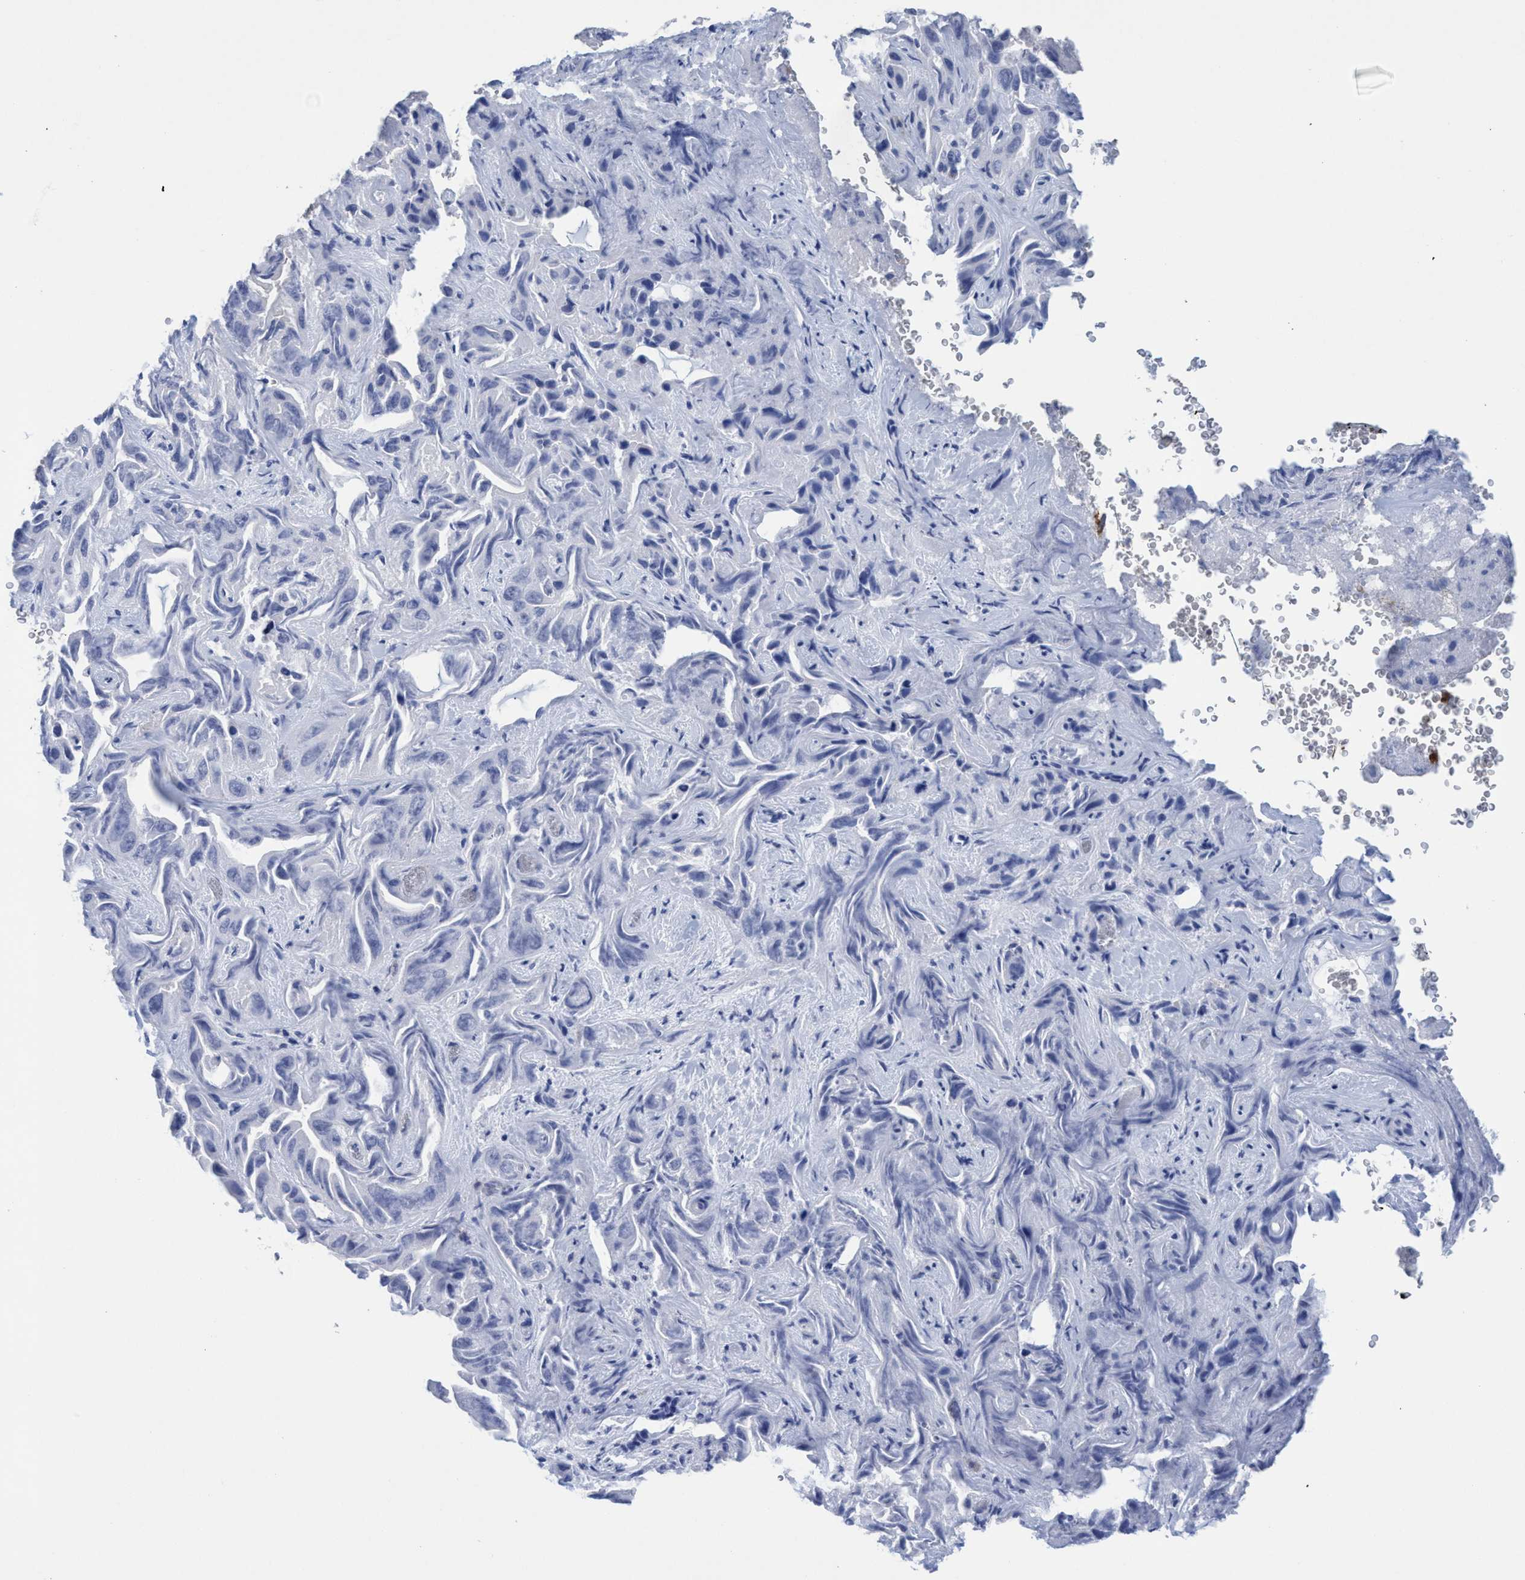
{"staining": {"intensity": "negative", "quantity": "none", "location": "none"}, "tissue": "liver cancer", "cell_type": "Tumor cells", "image_type": "cancer", "snomed": [{"axis": "morphology", "description": "Cholangiocarcinoma"}, {"axis": "topography", "description": "Liver"}], "caption": "IHC of human liver cancer (cholangiocarcinoma) reveals no staining in tumor cells.", "gene": "RSAD1", "patient": {"sex": "female", "age": 52}}